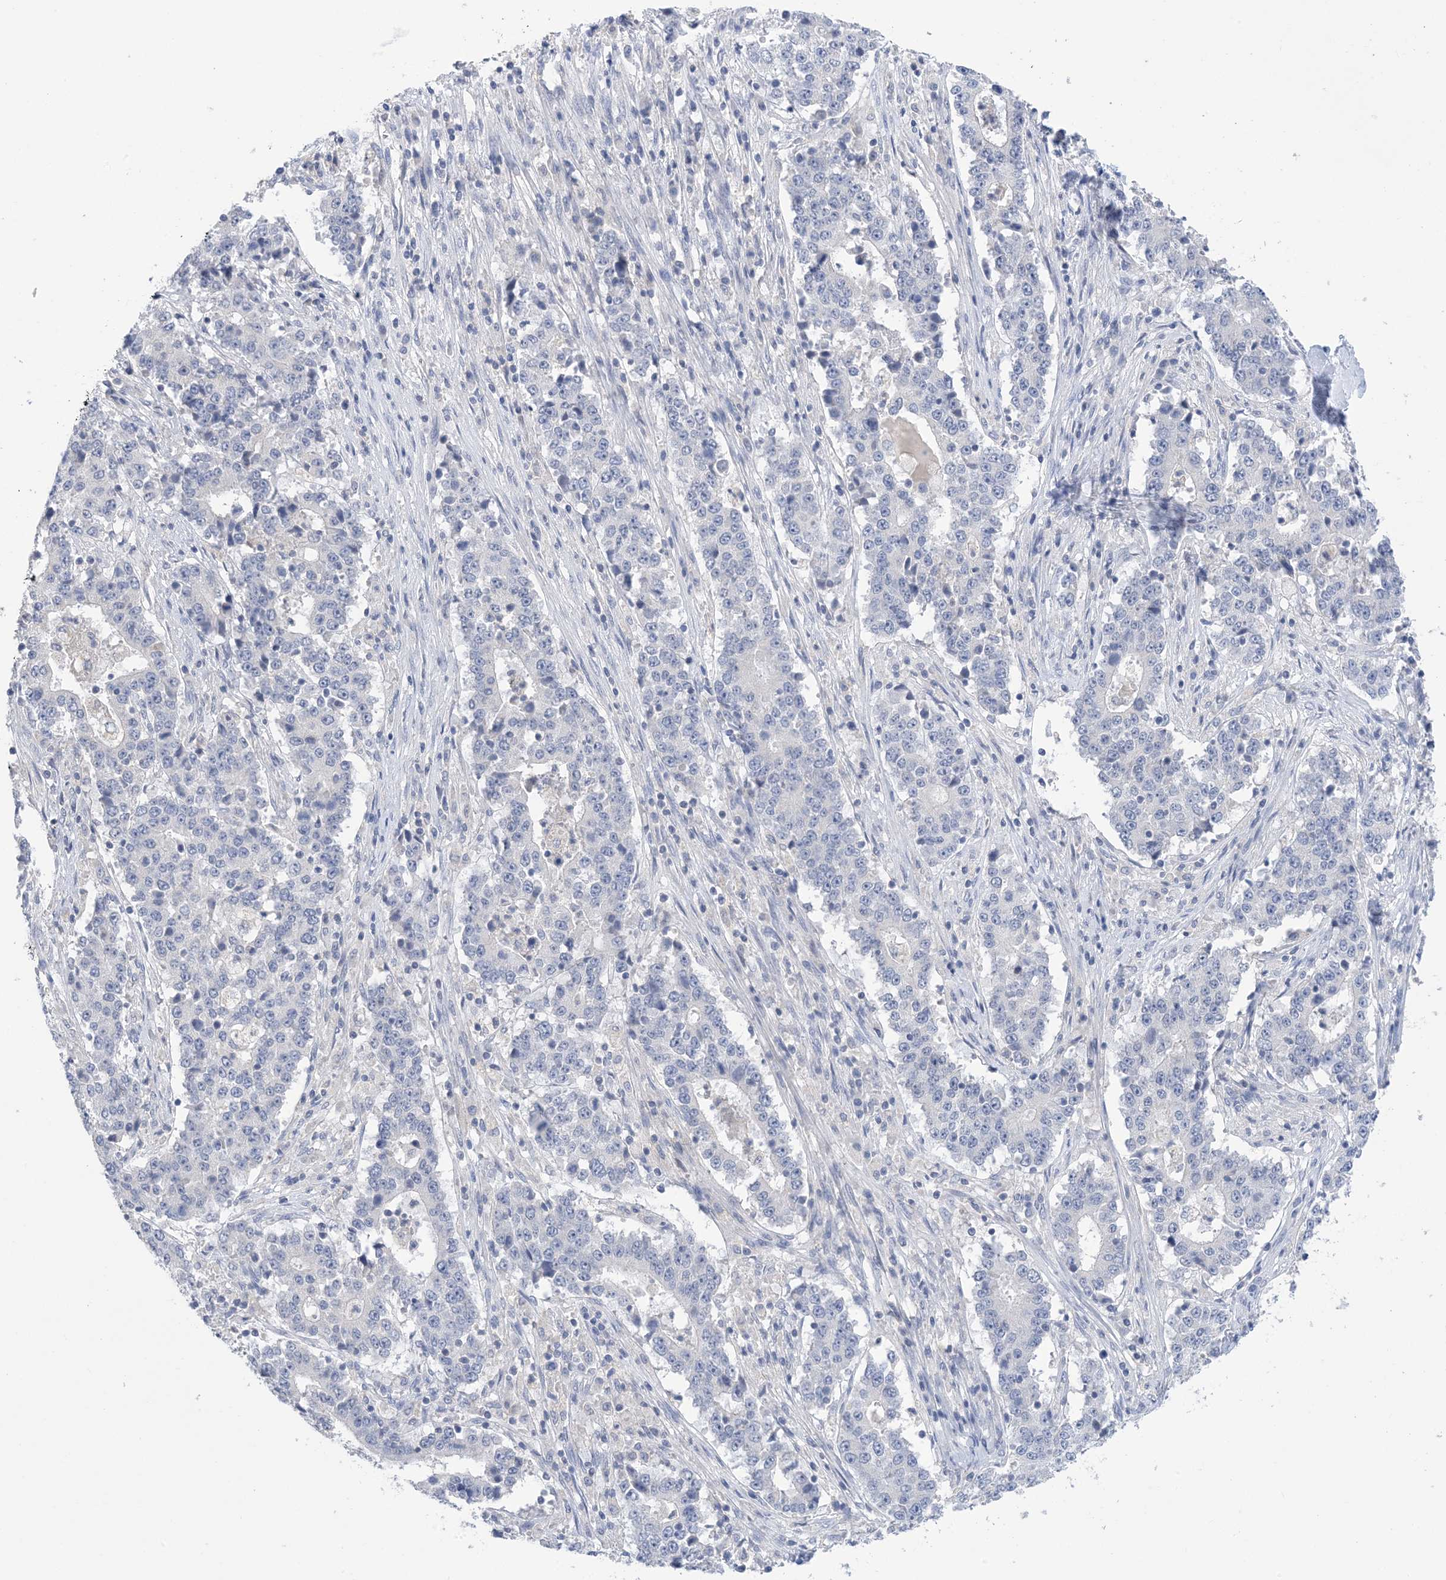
{"staining": {"intensity": "negative", "quantity": "none", "location": "none"}, "tissue": "stomach cancer", "cell_type": "Tumor cells", "image_type": "cancer", "snomed": [{"axis": "morphology", "description": "Adenocarcinoma, NOS"}, {"axis": "topography", "description": "Stomach"}], "caption": "Image shows no protein expression in tumor cells of adenocarcinoma (stomach) tissue.", "gene": "DSC3", "patient": {"sex": "male", "age": 59}}